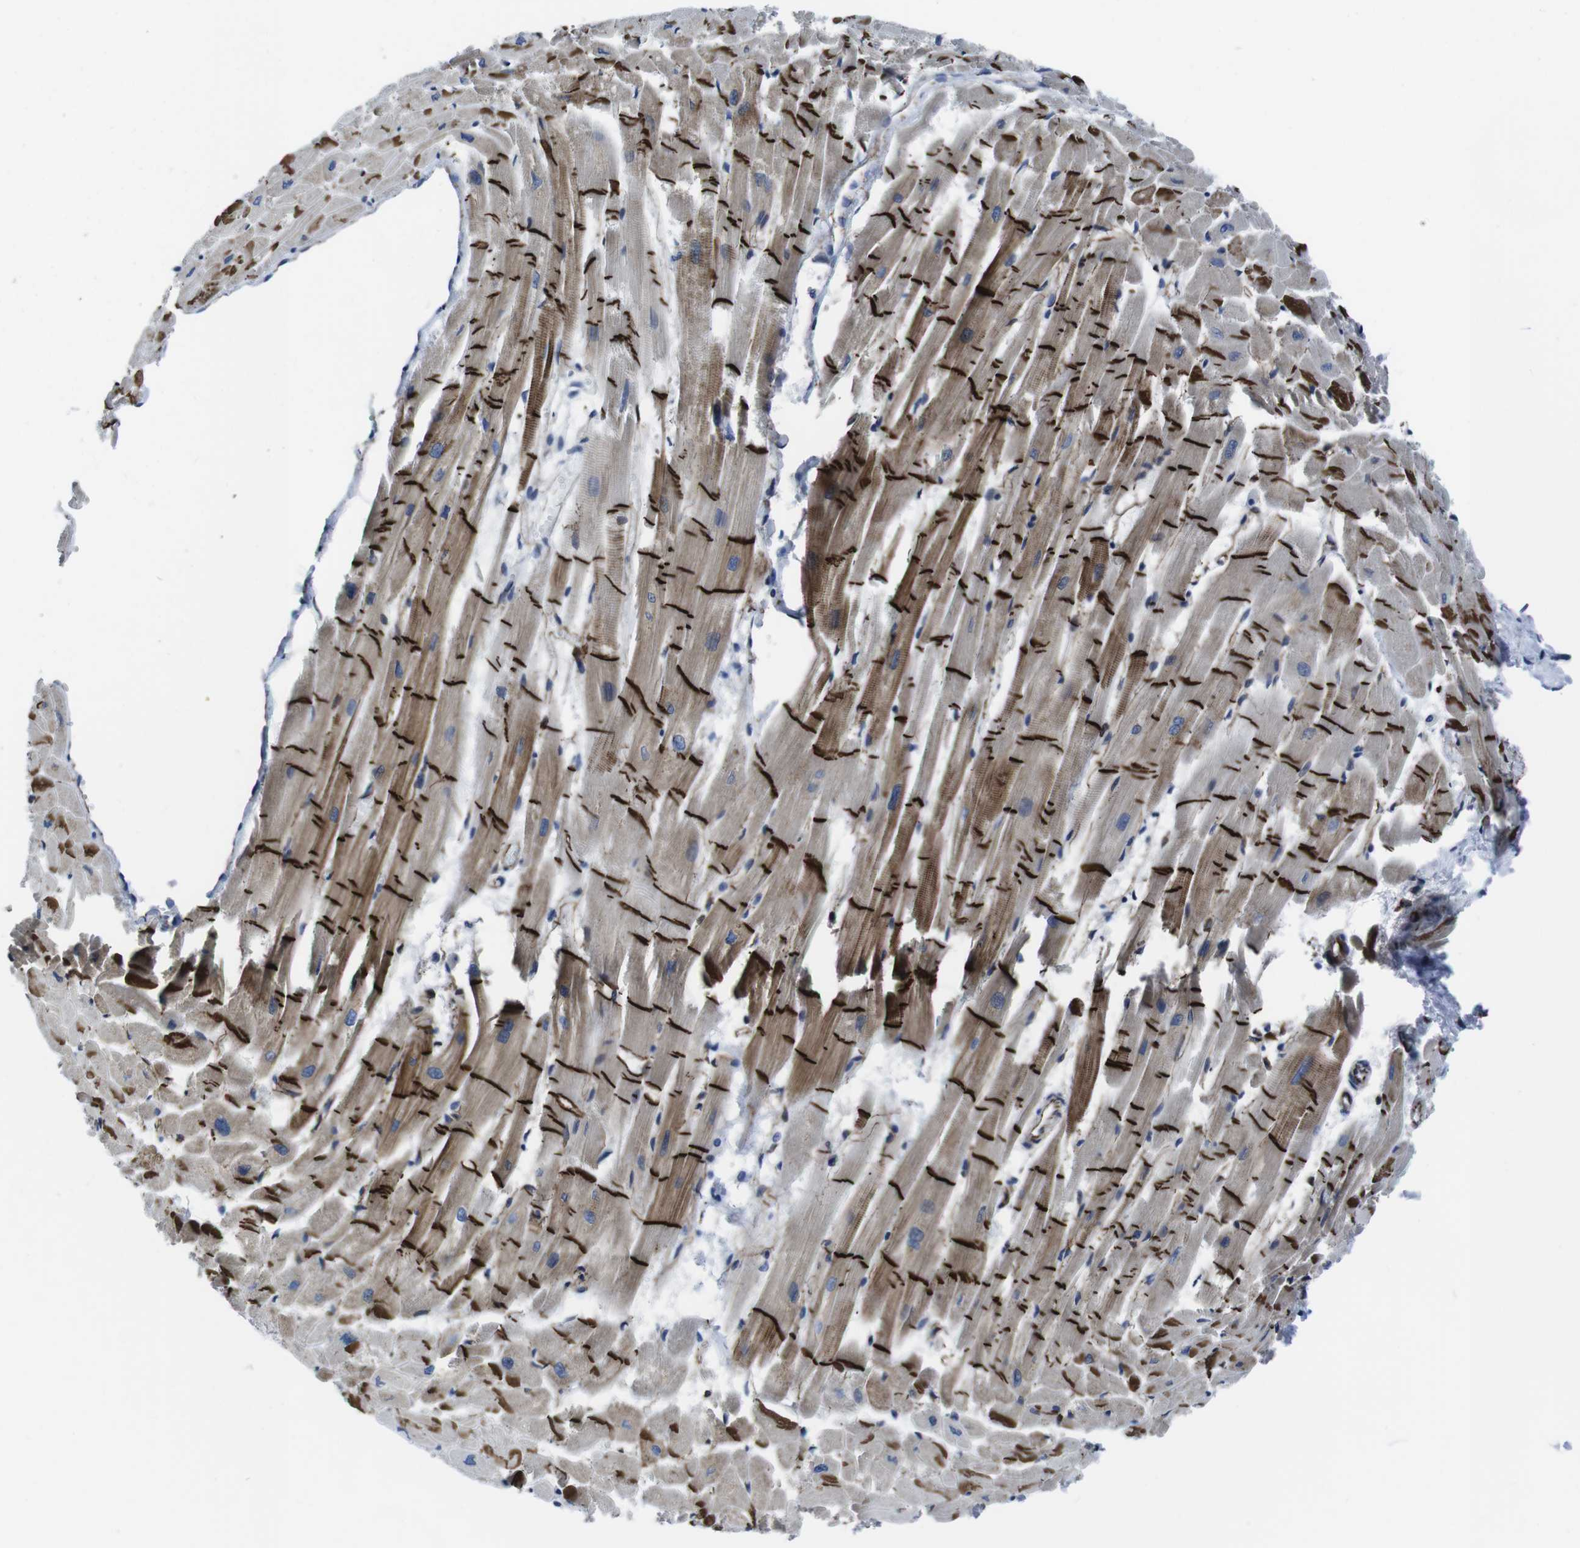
{"staining": {"intensity": "strong", "quantity": ">75%", "location": "cytoplasmic/membranous"}, "tissue": "heart muscle", "cell_type": "Cardiomyocytes", "image_type": "normal", "snomed": [{"axis": "morphology", "description": "Normal tissue, NOS"}, {"axis": "topography", "description": "Heart"}], "caption": "Cardiomyocytes exhibit strong cytoplasmic/membranous positivity in approximately >75% of cells in benign heart muscle.", "gene": "NUMB", "patient": {"sex": "female", "age": 19}}